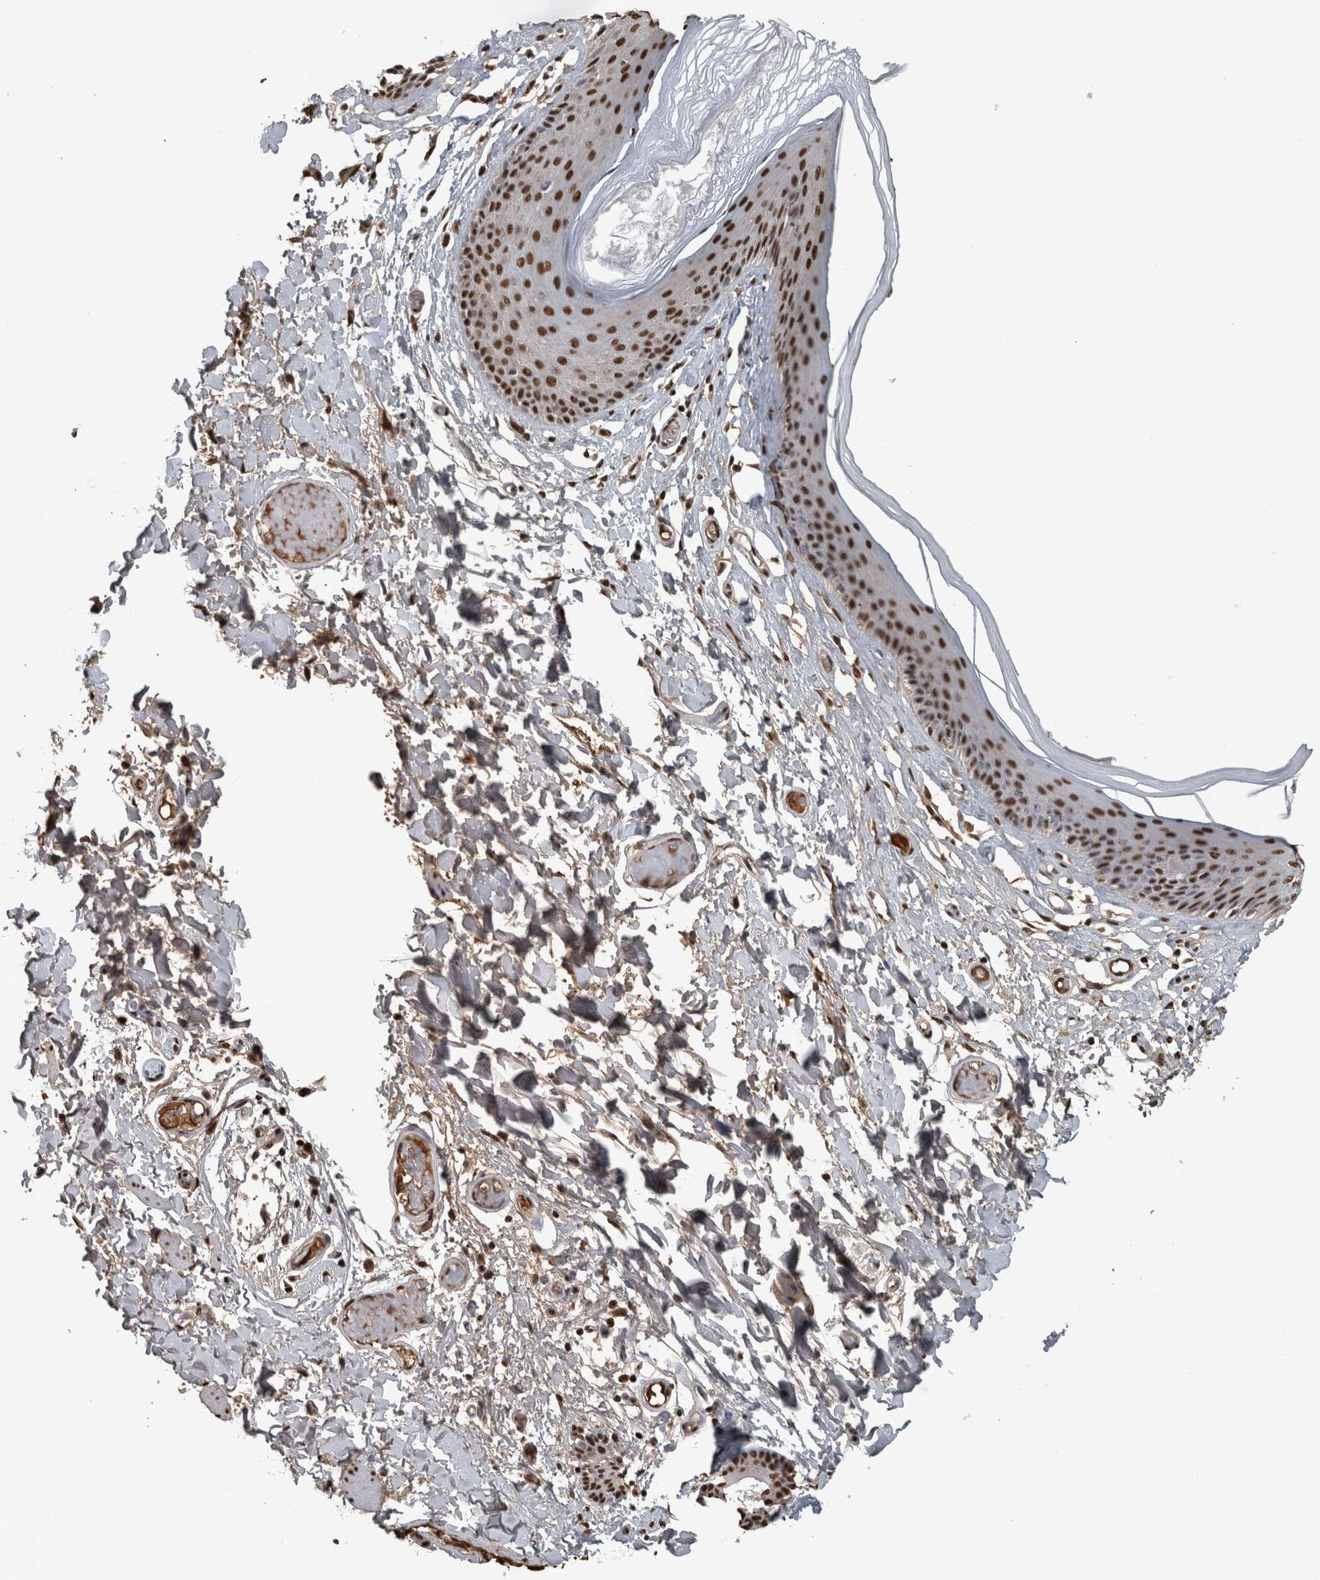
{"staining": {"intensity": "strong", "quantity": ">75%", "location": "nuclear"}, "tissue": "skin", "cell_type": "Epidermal cells", "image_type": "normal", "snomed": [{"axis": "morphology", "description": "Normal tissue, NOS"}, {"axis": "topography", "description": "Vulva"}], "caption": "Unremarkable skin exhibits strong nuclear staining in approximately >75% of epidermal cells.", "gene": "TGS1", "patient": {"sex": "female", "age": 73}}